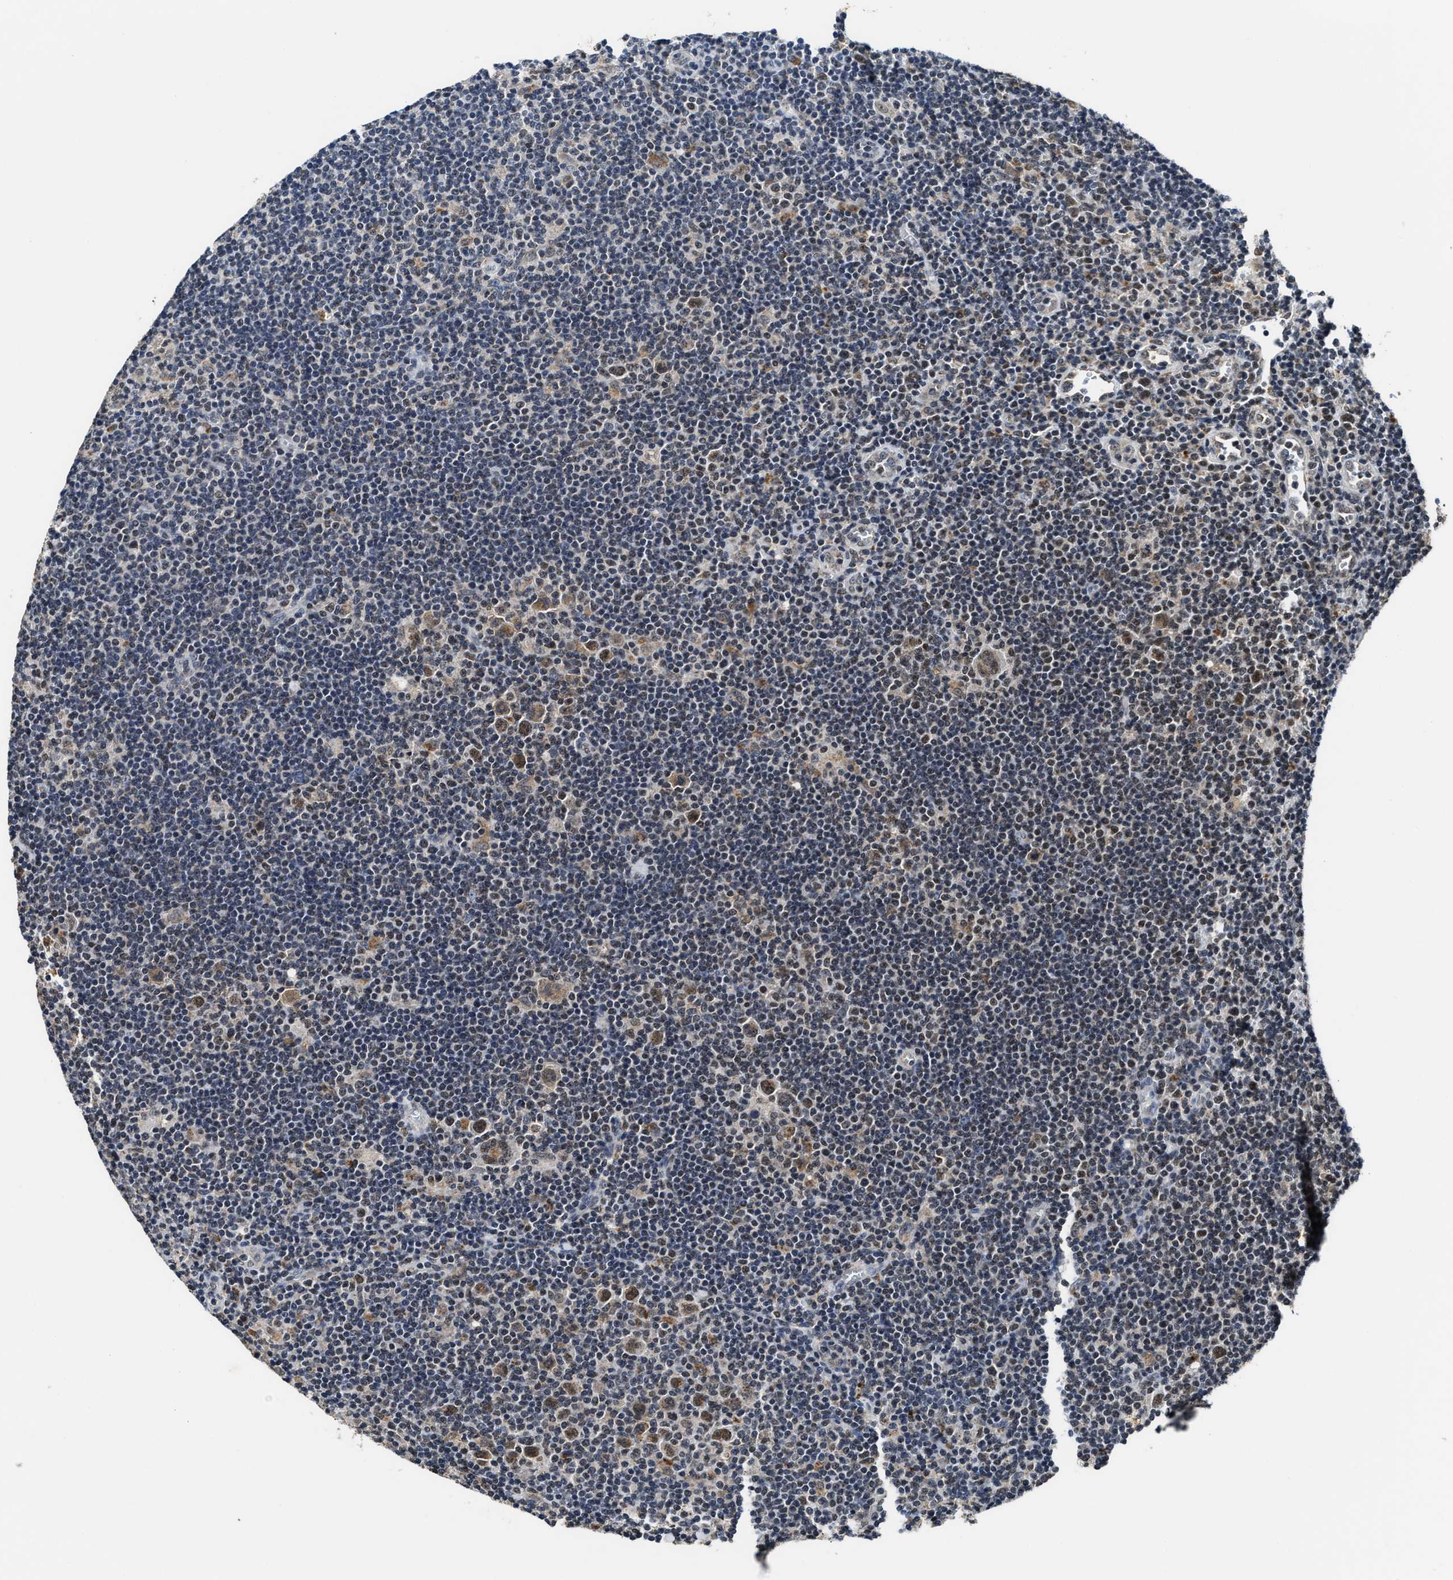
{"staining": {"intensity": "moderate", "quantity": ">75%", "location": "nuclear"}, "tissue": "lymphoma", "cell_type": "Tumor cells", "image_type": "cancer", "snomed": [{"axis": "morphology", "description": "Hodgkin's disease, NOS"}, {"axis": "topography", "description": "Lymph node"}], "caption": "A photomicrograph showing moderate nuclear positivity in approximately >75% of tumor cells in lymphoma, as visualized by brown immunohistochemical staining.", "gene": "ACOX1", "patient": {"sex": "female", "age": 57}}